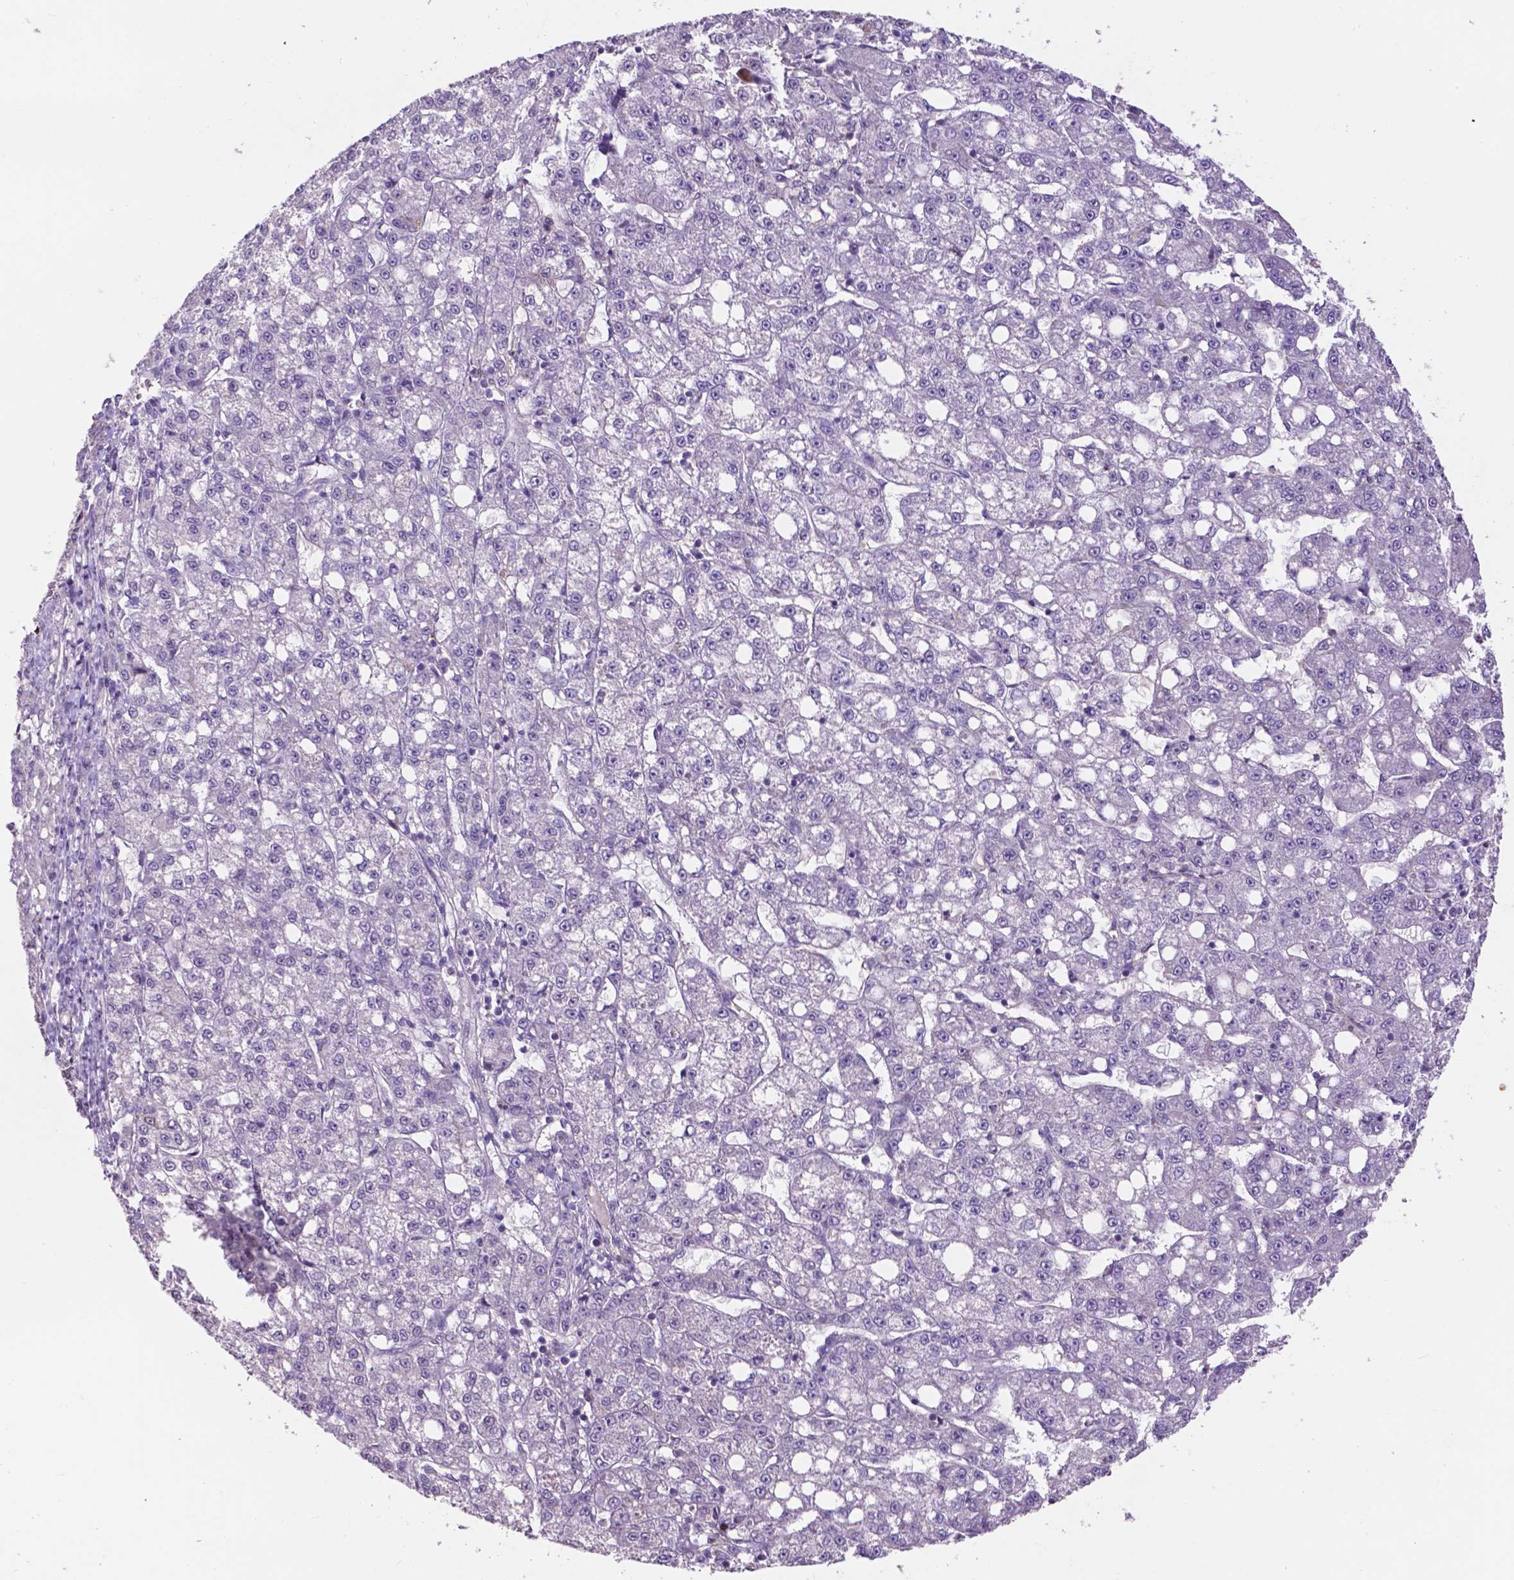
{"staining": {"intensity": "negative", "quantity": "none", "location": "none"}, "tissue": "liver cancer", "cell_type": "Tumor cells", "image_type": "cancer", "snomed": [{"axis": "morphology", "description": "Carcinoma, Hepatocellular, NOS"}, {"axis": "topography", "description": "Liver"}], "caption": "Immunohistochemistry of liver cancer (hepatocellular carcinoma) displays no positivity in tumor cells.", "gene": "PLSCR1", "patient": {"sex": "female", "age": 65}}